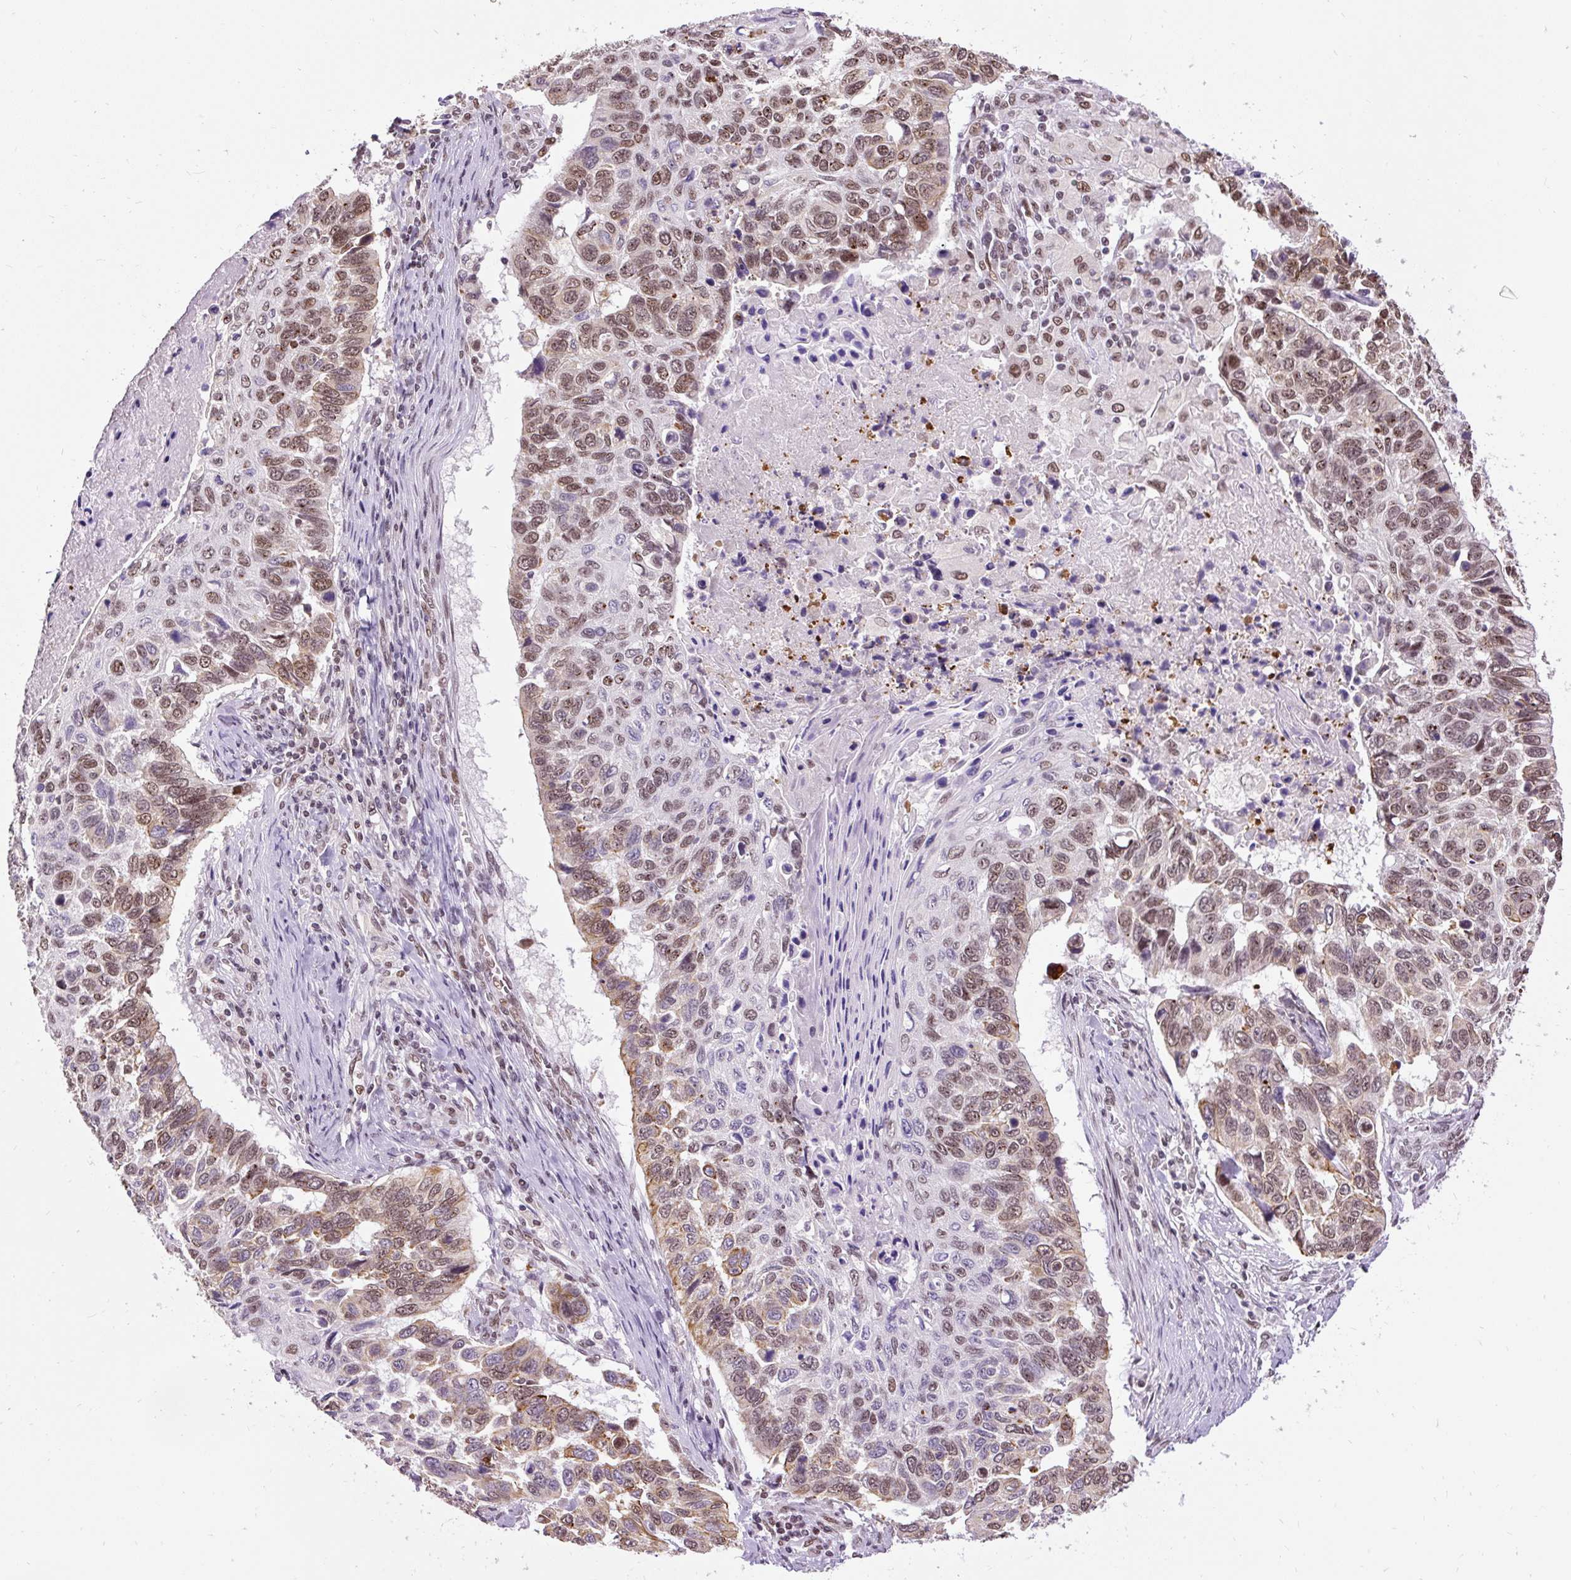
{"staining": {"intensity": "moderate", "quantity": ">75%", "location": "nuclear"}, "tissue": "lung cancer", "cell_type": "Tumor cells", "image_type": "cancer", "snomed": [{"axis": "morphology", "description": "Squamous cell carcinoma, NOS"}, {"axis": "topography", "description": "Lung"}], "caption": "Brown immunohistochemical staining in lung cancer (squamous cell carcinoma) demonstrates moderate nuclear expression in approximately >75% of tumor cells. (Brightfield microscopy of DAB IHC at high magnification).", "gene": "ZNF672", "patient": {"sex": "male", "age": 62}}